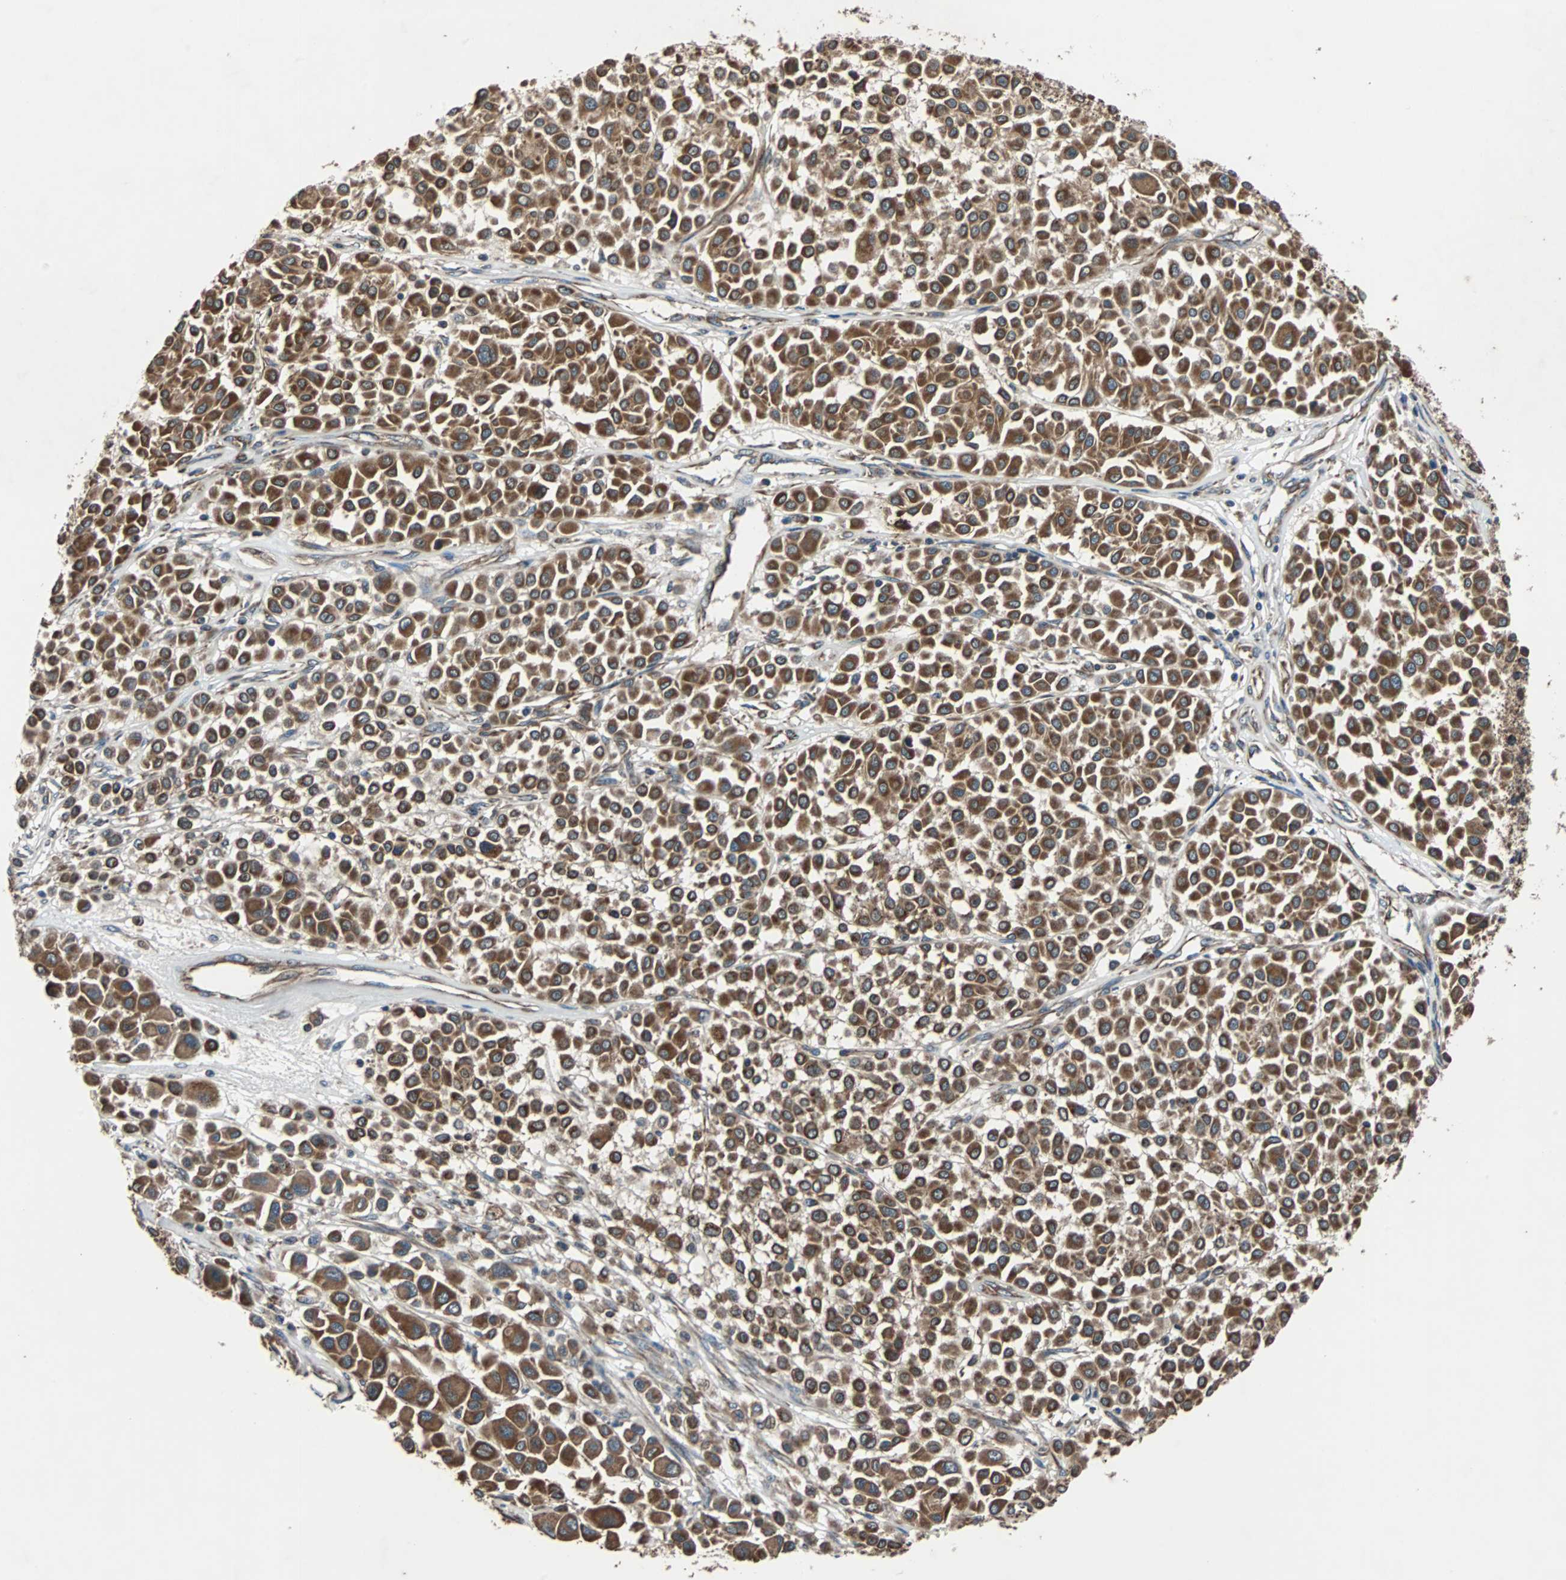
{"staining": {"intensity": "strong", "quantity": ">75%", "location": "cytoplasmic/membranous"}, "tissue": "melanoma", "cell_type": "Tumor cells", "image_type": "cancer", "snomed": [{"axis": "morphology", "description": "Malignant melanoma, Metastatic site"}, {"axis": "topography", "description": "Soft tissue"}], "caption": "Strong cytoplasmic/membranous expression for a protein is identified in approximately >75% of tumor cells of malignant melanoma (metastatic site) using IHC.", "gene": "ACTR3", "patient": {"sex": "male", "age": 41}}